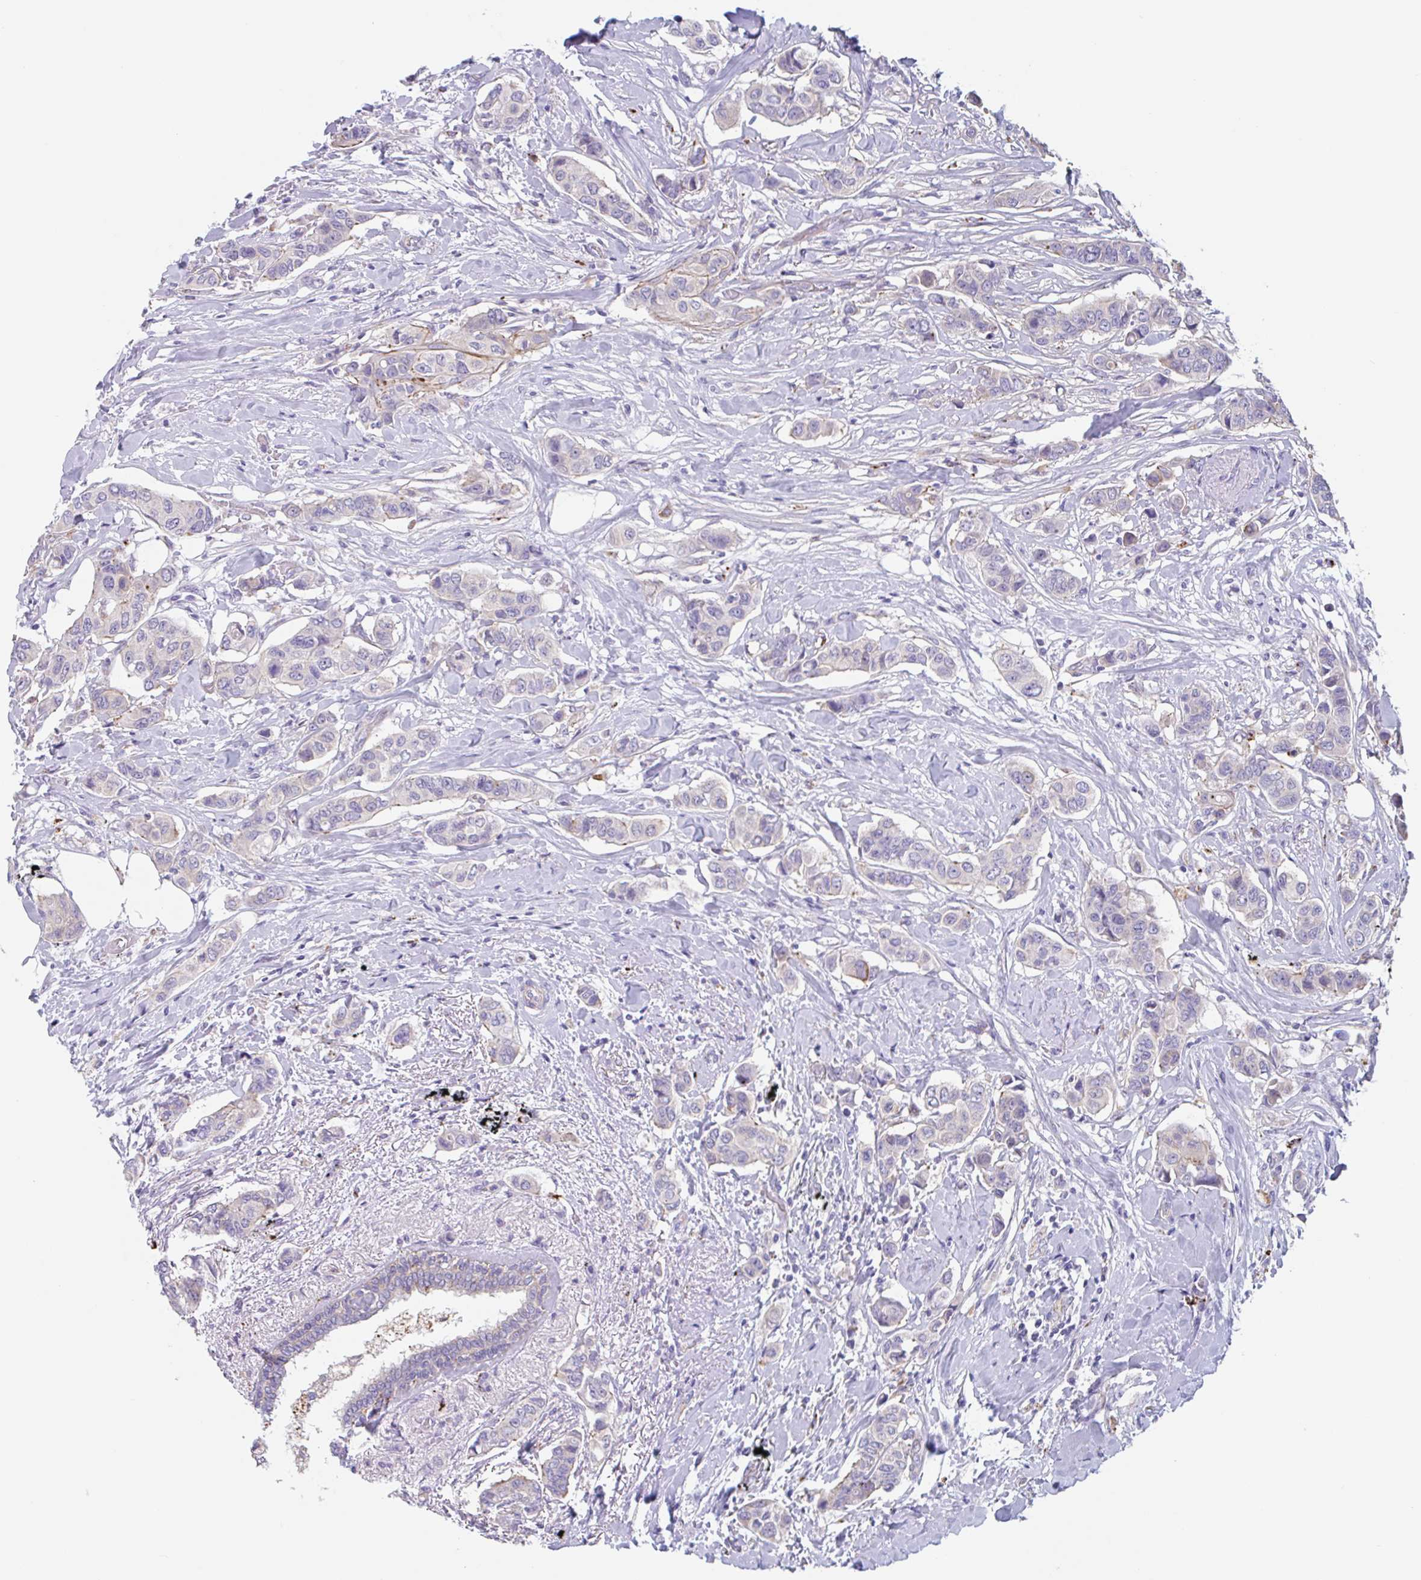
{"staining": {"intensity": "moderate", "quantity": "<25%", "location": "cytoplasmic/membranous"}, "tissue": "breast cancer", "cell_type": "Tumor cells", "image_type": "cancer", "snomed": [{"axis": "morphology", "description": "Lobular carcinoma"}, {"axis": "topography", "description": "Breast"}], "caption": "This is a micrograph of immunohistochemistry (IHC) staining of lobular carcinoma (breast), which shows moderate positivity in the cytoplasmic/membranous of tumor cells.", "gene": "LENG9", "patient": {"sex": "female", "age": 51}}